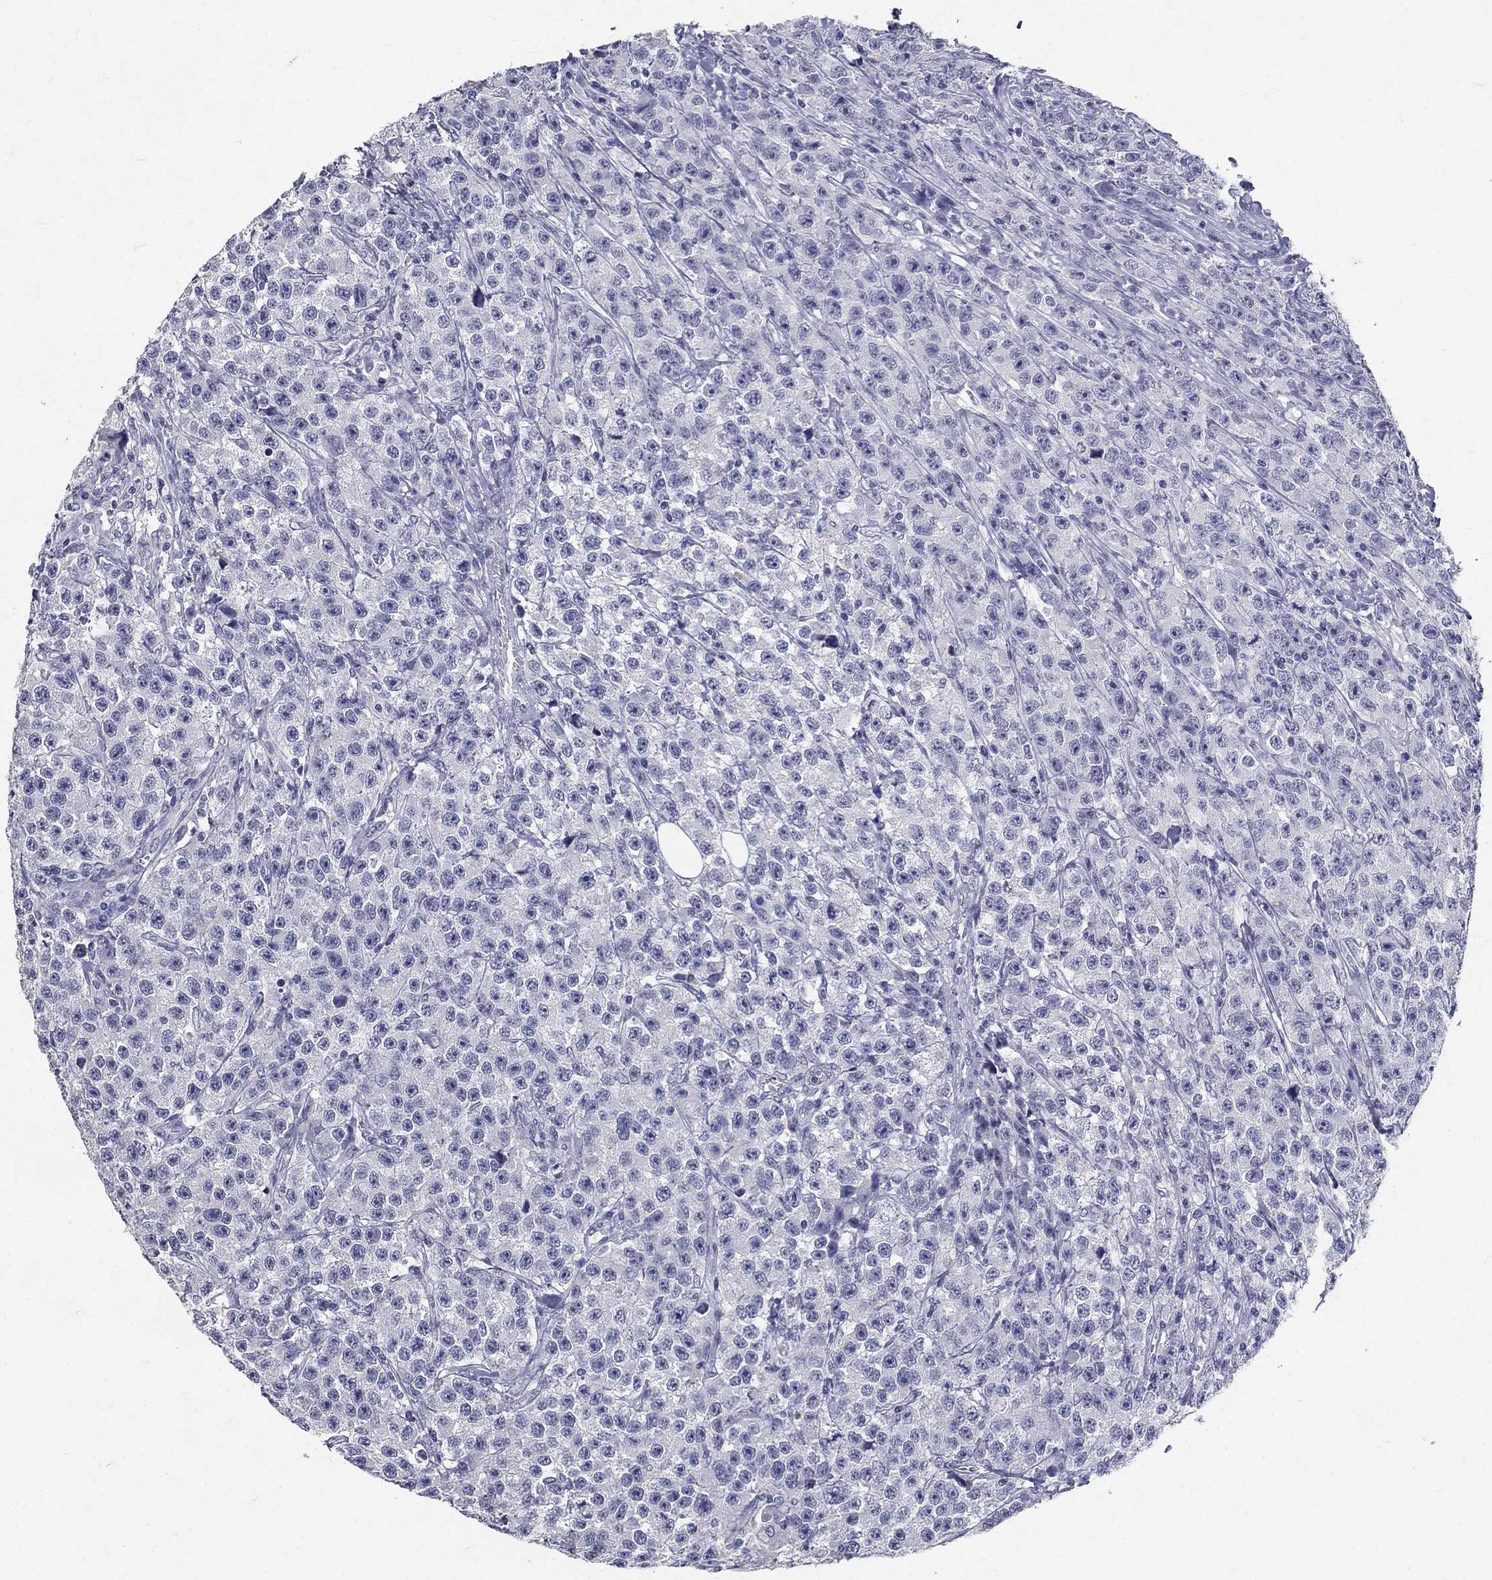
{"staining": {"intensity": "negative", "quantity": "none", "location": "none"}, "tissue": "testis cancer", "cell_type": "Tumor cells", "image_type": "cancer", "snomed": [{"axis": "morphology", "description": "Seminoma, NOS"}, {"axis": "topography", "description": "Testis"}], "caption": "Immunohistochemistry image of neoplastic tissue: testis cancer stained with DAB exhibits no significant protein staining in tumor cells.", "gene": "POMC", "patient": {"sex": "male", "age": 59}}